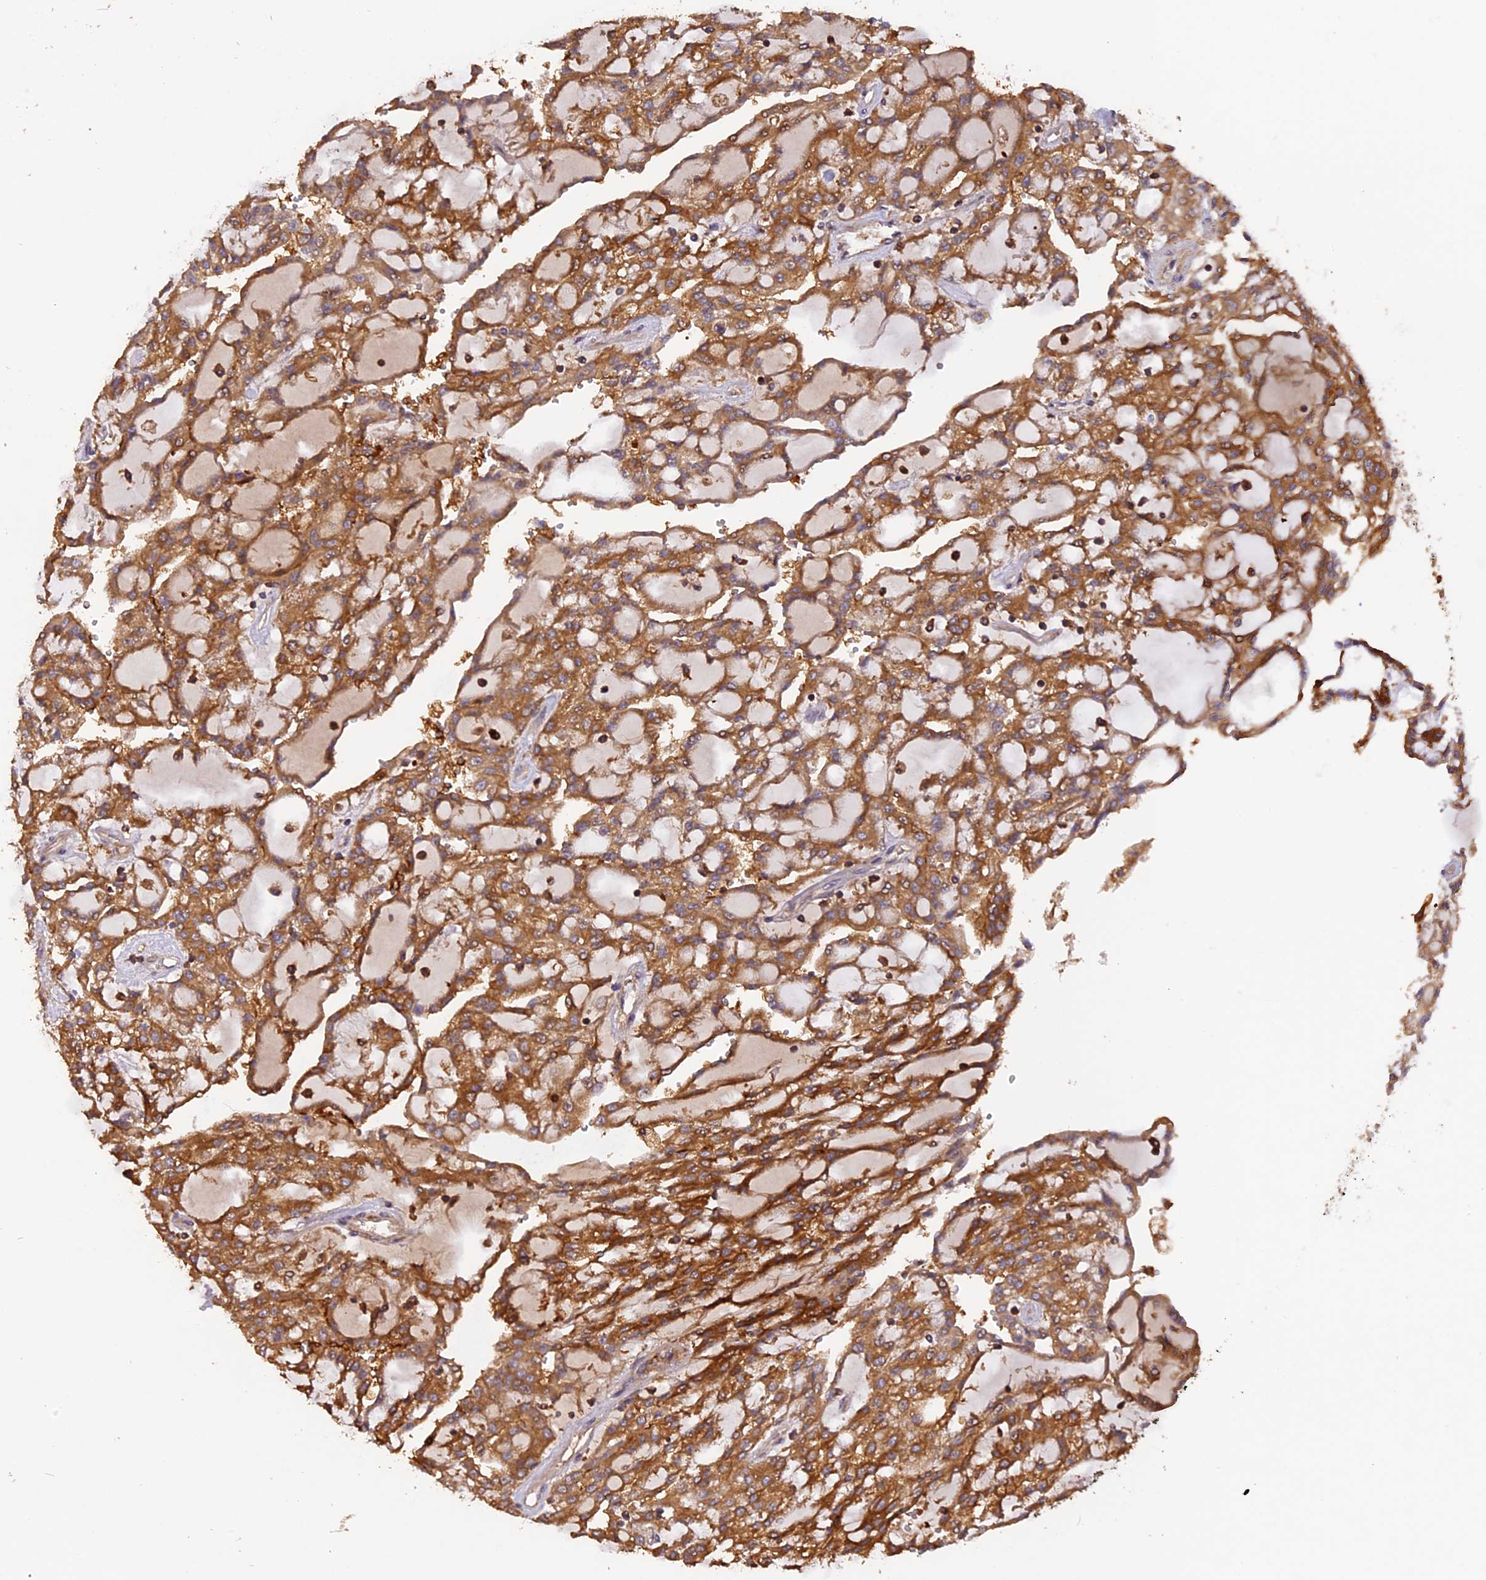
{"staining": {"intensity": "moderate", "quantity": ">75%", "location": "cytoplasmic/membranous"}, "tissue": "renal cancer", "cell_type": "Tumor cells", "image_type": "cancer", "snomed": [{"axis": "morphology", "description": "Adenocarcinoma, NOS"}, {"axis": "topography", "description": "Kidney"}], "caption": "Renal cancer (adenocarcinoma) stained with a protein marker shows moderate staining in tumor cells.", "gene": "STOML1", "patient": {"sex": "male", "age": 63}}